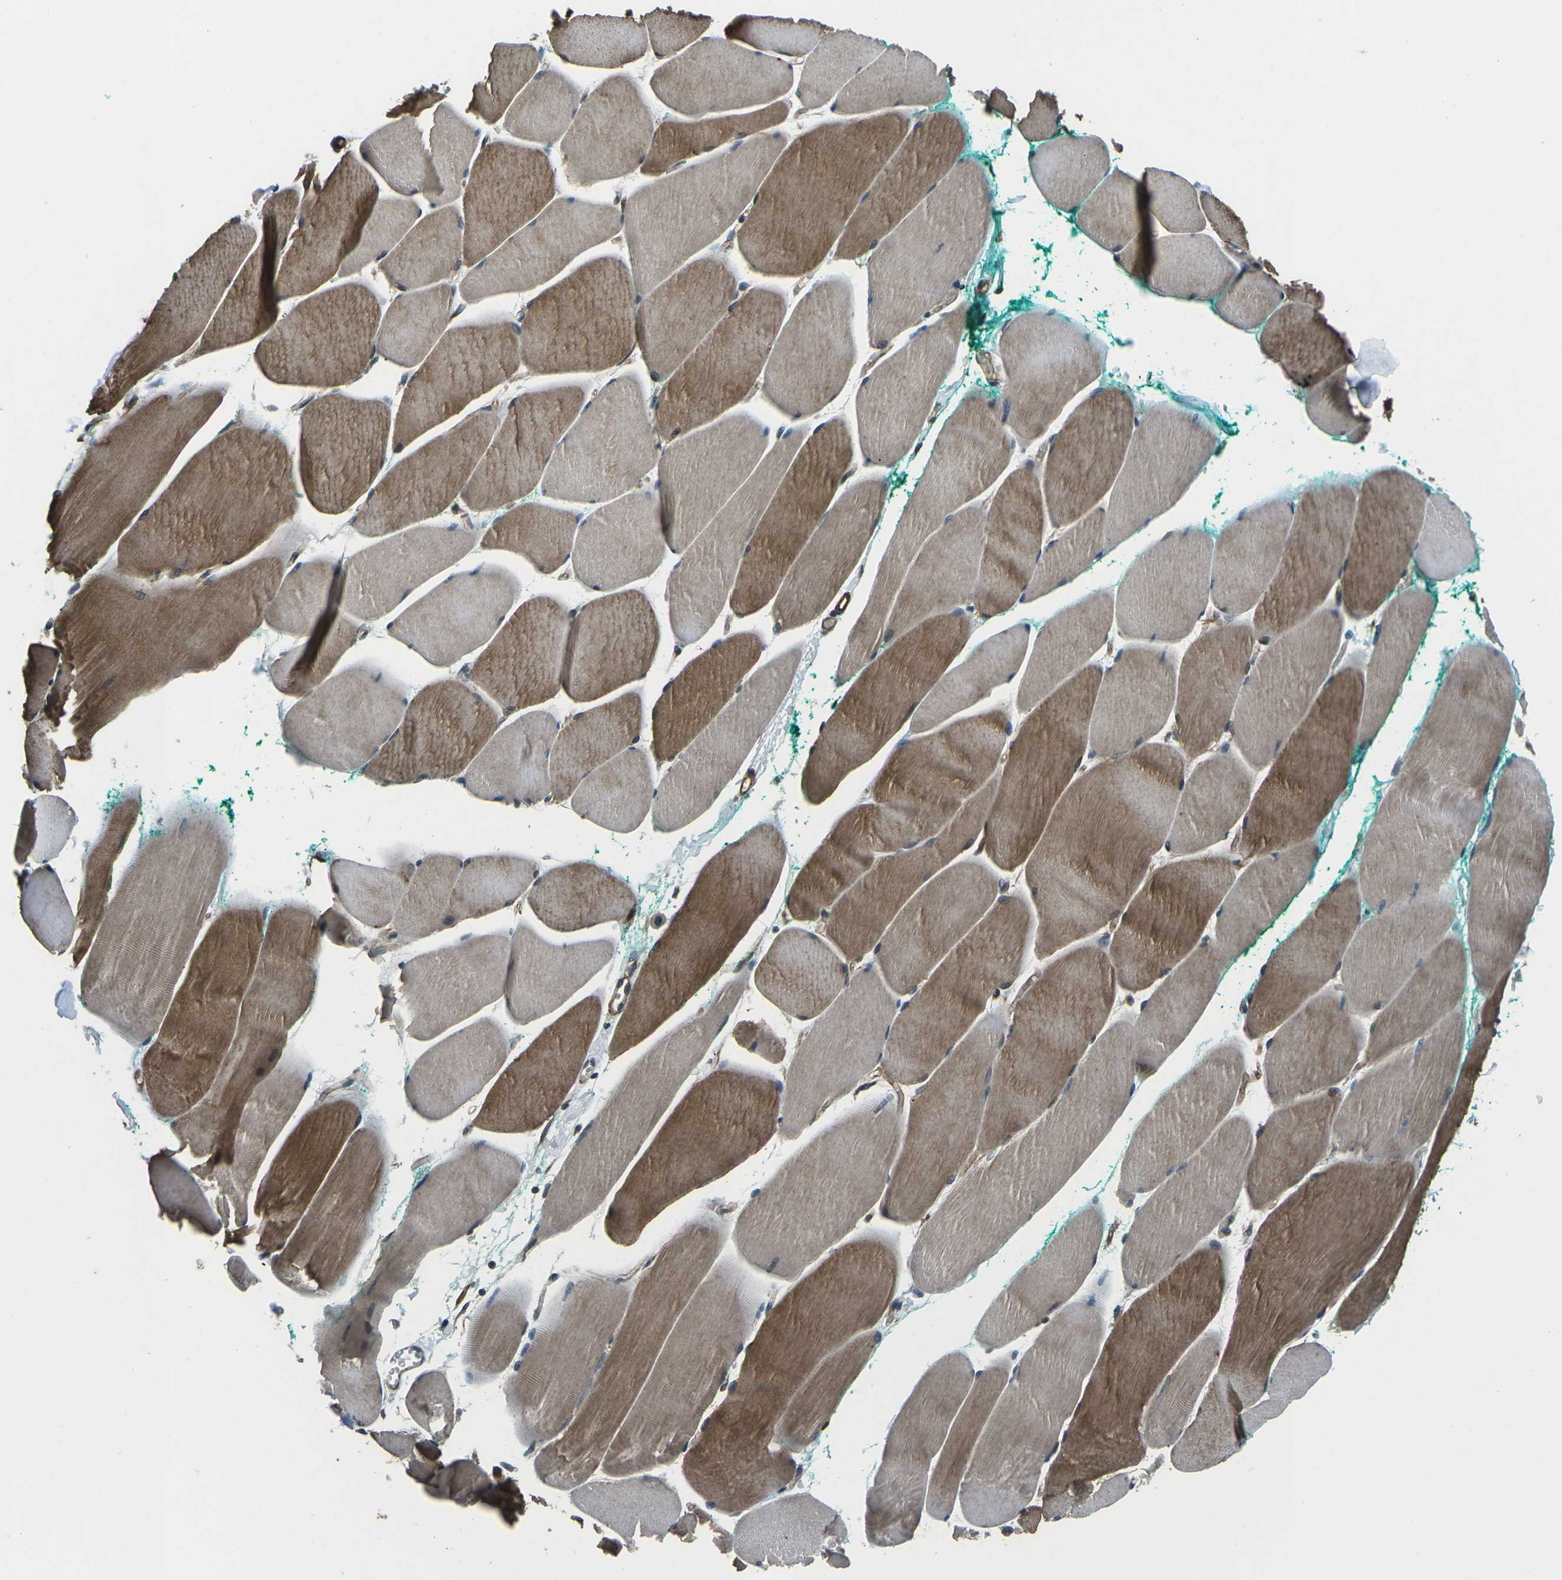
{"staining": {"intensity": "moderate", "quantity": ">75%", "location": "cytoplasmic/membranous"}, "tissue": "skeletal muscle", "cell_type": "Myocytes", "image_type": "normal", "snomed": [{"axis": "morphology", "description": "Normal tissue, NOS"}, {"axis": "morphology", "description": "Squamous cell carcinoma, NOS"}, {"axis": "topography", "description": "Skeletal muscle"}], "caption": "Protein staining displays moderate cytoplasmic/membranous staining in about >75% of myocytes in normal skeletal muscle. Nuclei are stained in blue.", "gene": "AFAP1", "patient": {"sex": "male", "age": 51}}